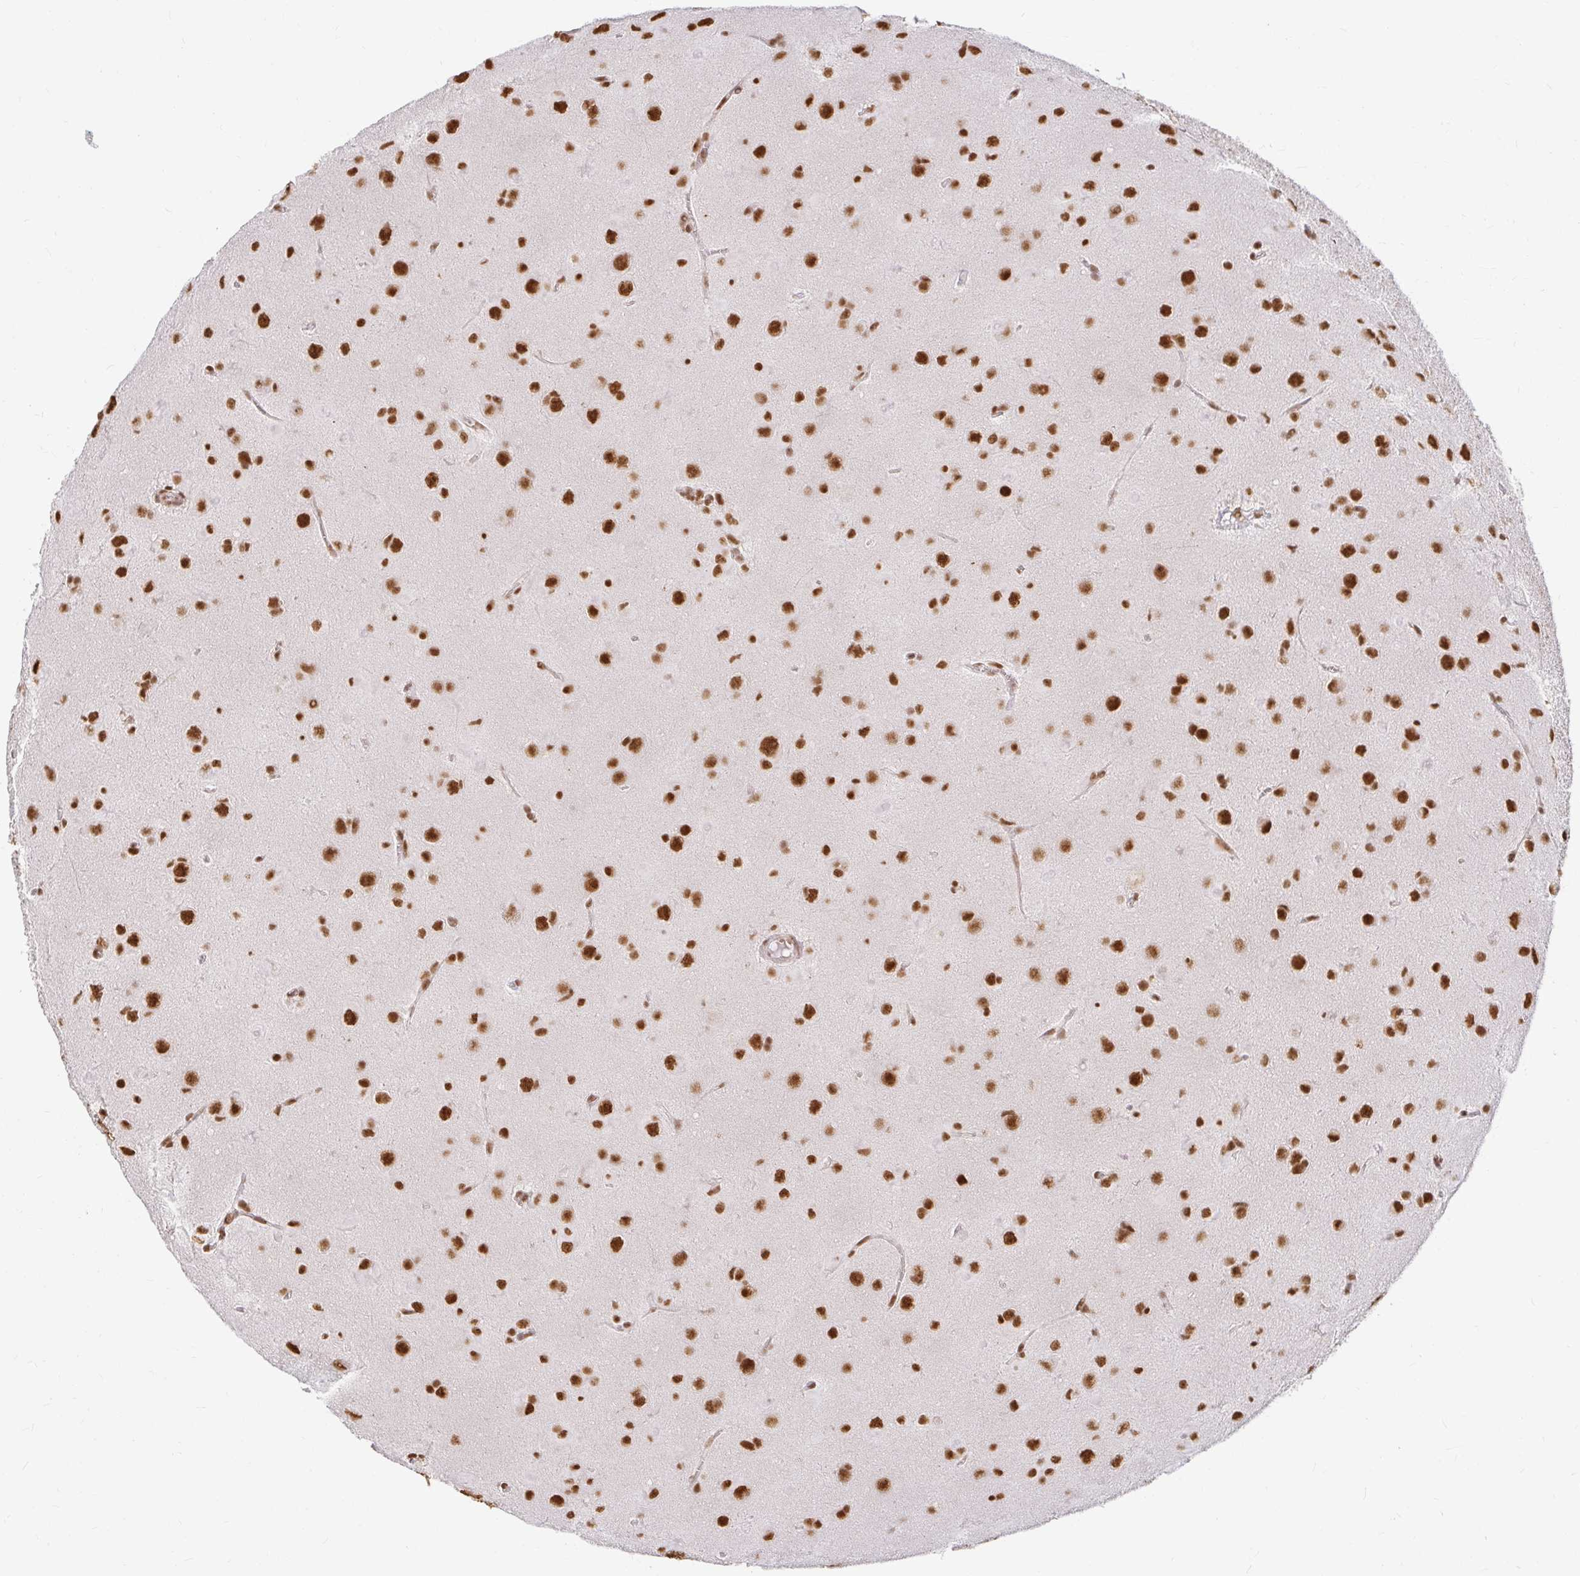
{"staining": {"intensity": "strong", "quantity": ">75%", "location": "nuclear"}, "tissue": "glioma", "cell_type": "Tumor cells", "image_type": "cancer", "snomed": [{"axis": "morphology", "description": "Glioma, malignant, Low grade"}, {"axis": "topography", "description": "Brain"}], "caption": "Immunohistochemical staining of glioma reveals high levels of strong nuclear positivity in about >75% of tumor cells.", "gene": "HNRNPU", "patient": {"sex": "male", "age": 58}}